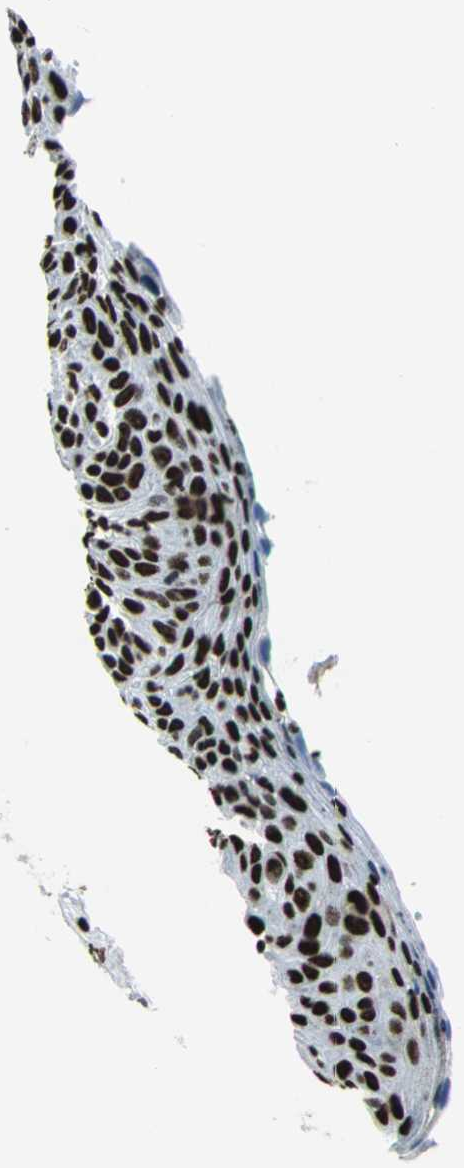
{"staining": {"intensity": "strong", "quantity": ">75%", "location": "nuclear"}, "tissue": "skin cancer", "cell_type": "Tumor cells", "image_type": "cancer", "snomed": [{"axis": "morphology", "description": "Squamous cell carcinoma, NOS"}, {"axis": "topography", "description": "Skin"}], "caption": "Human squamous cell carcinoma (skin) stained with a protein marker shows strong staining in tumor cells.", "gene": "APEX1", "patient": {"sex": "male", "age": 87}}